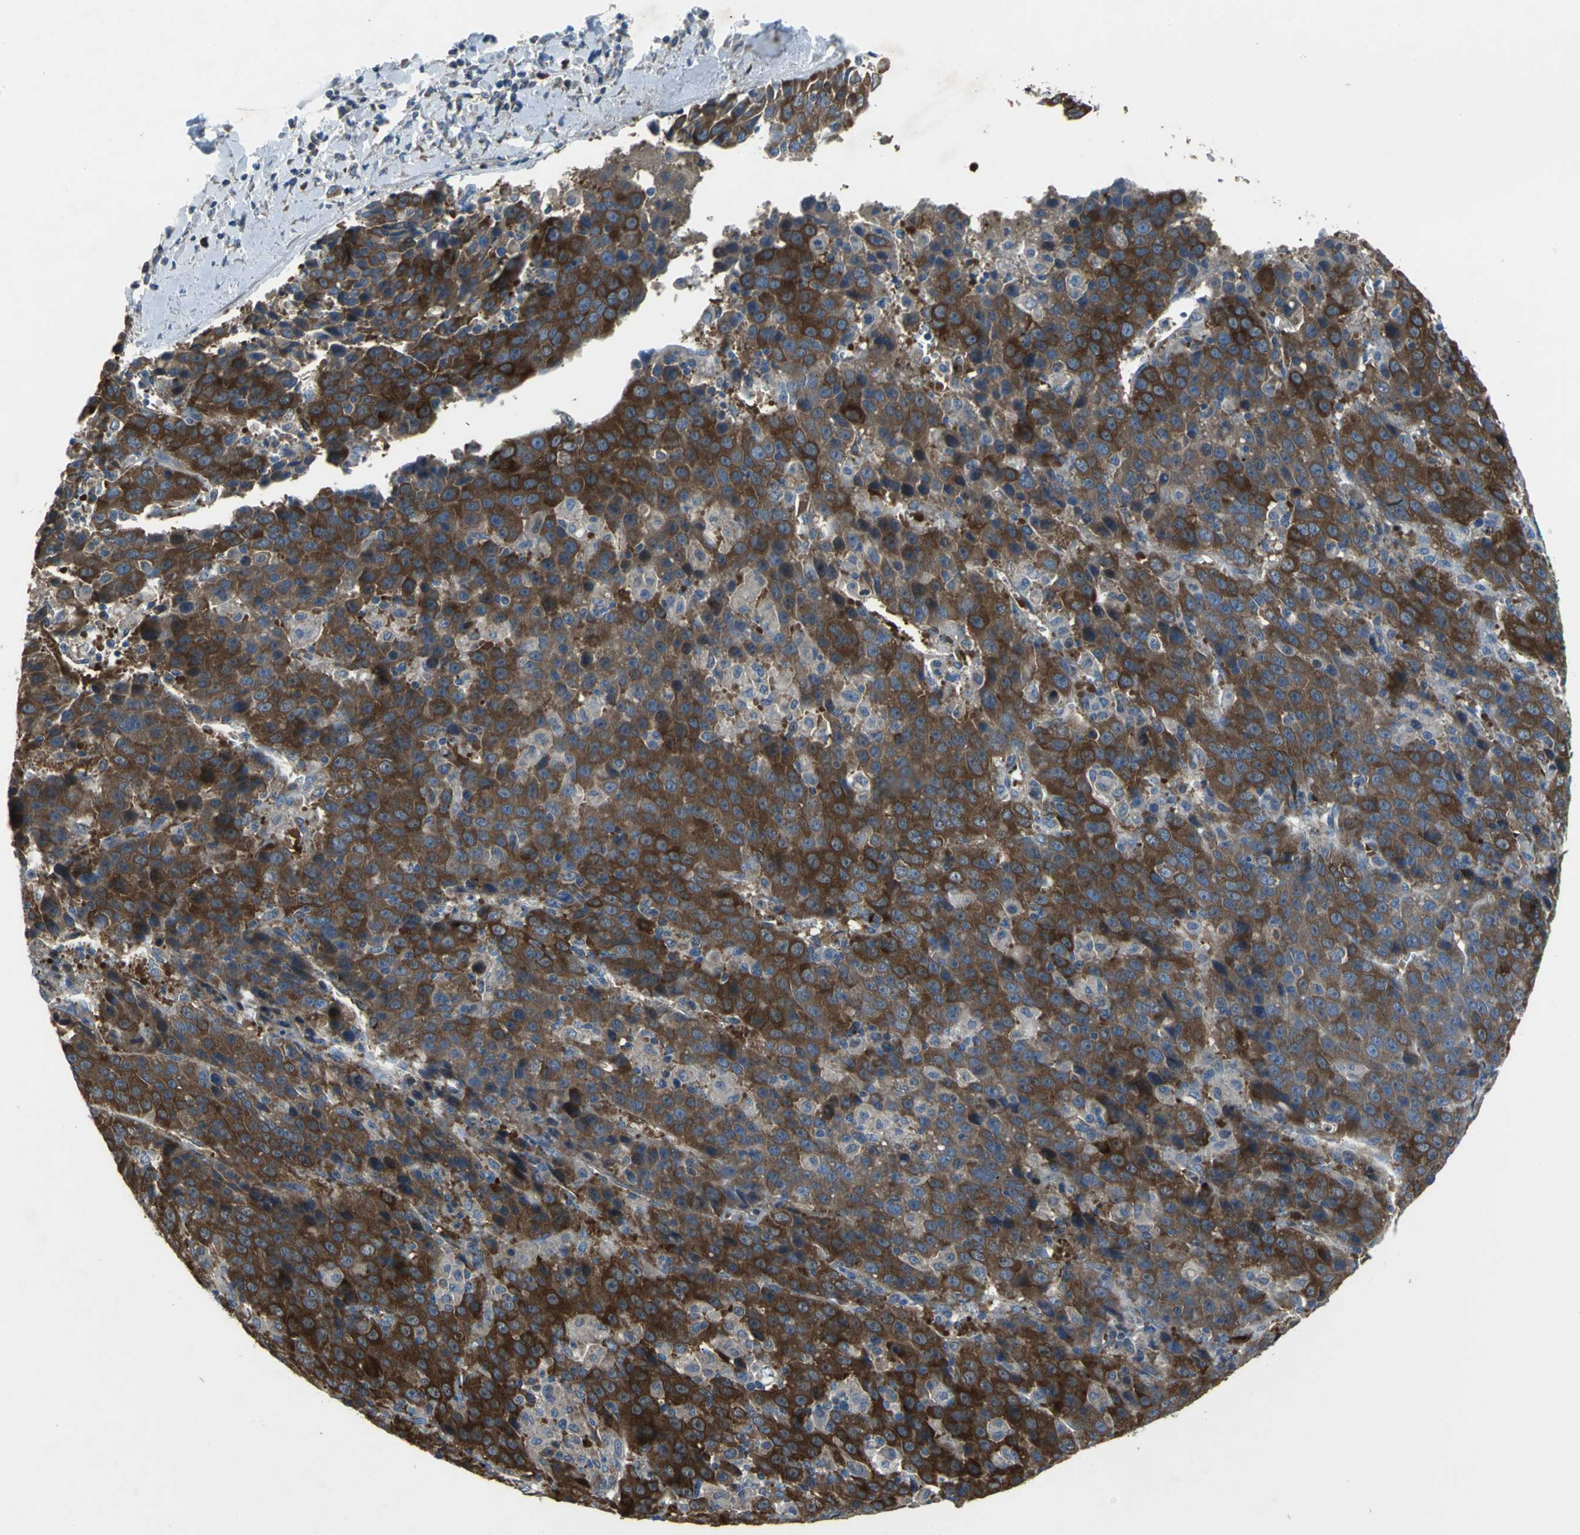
{"staining": {"intensity": "strong", "quantity": ">75%", "location": "cytoplasmic/membranous"}, "tissue": "liver cancer", "cell_type": "Tumor cells", "image_type": "cancer", "snomed": [{"axis": "morphology", "description": "Carcinoma, Hepatocellular, NOS"}, {"axis": "topography", "description": "Liver"}], "caption": "The immunohistochemical stain shows strong cytoplasmic/membranous positivity in tumor cells of liver hepatocellular carcinoma tissue.", "gene": "EIF5A", "patient": {"sex": "female", "age": 53}}